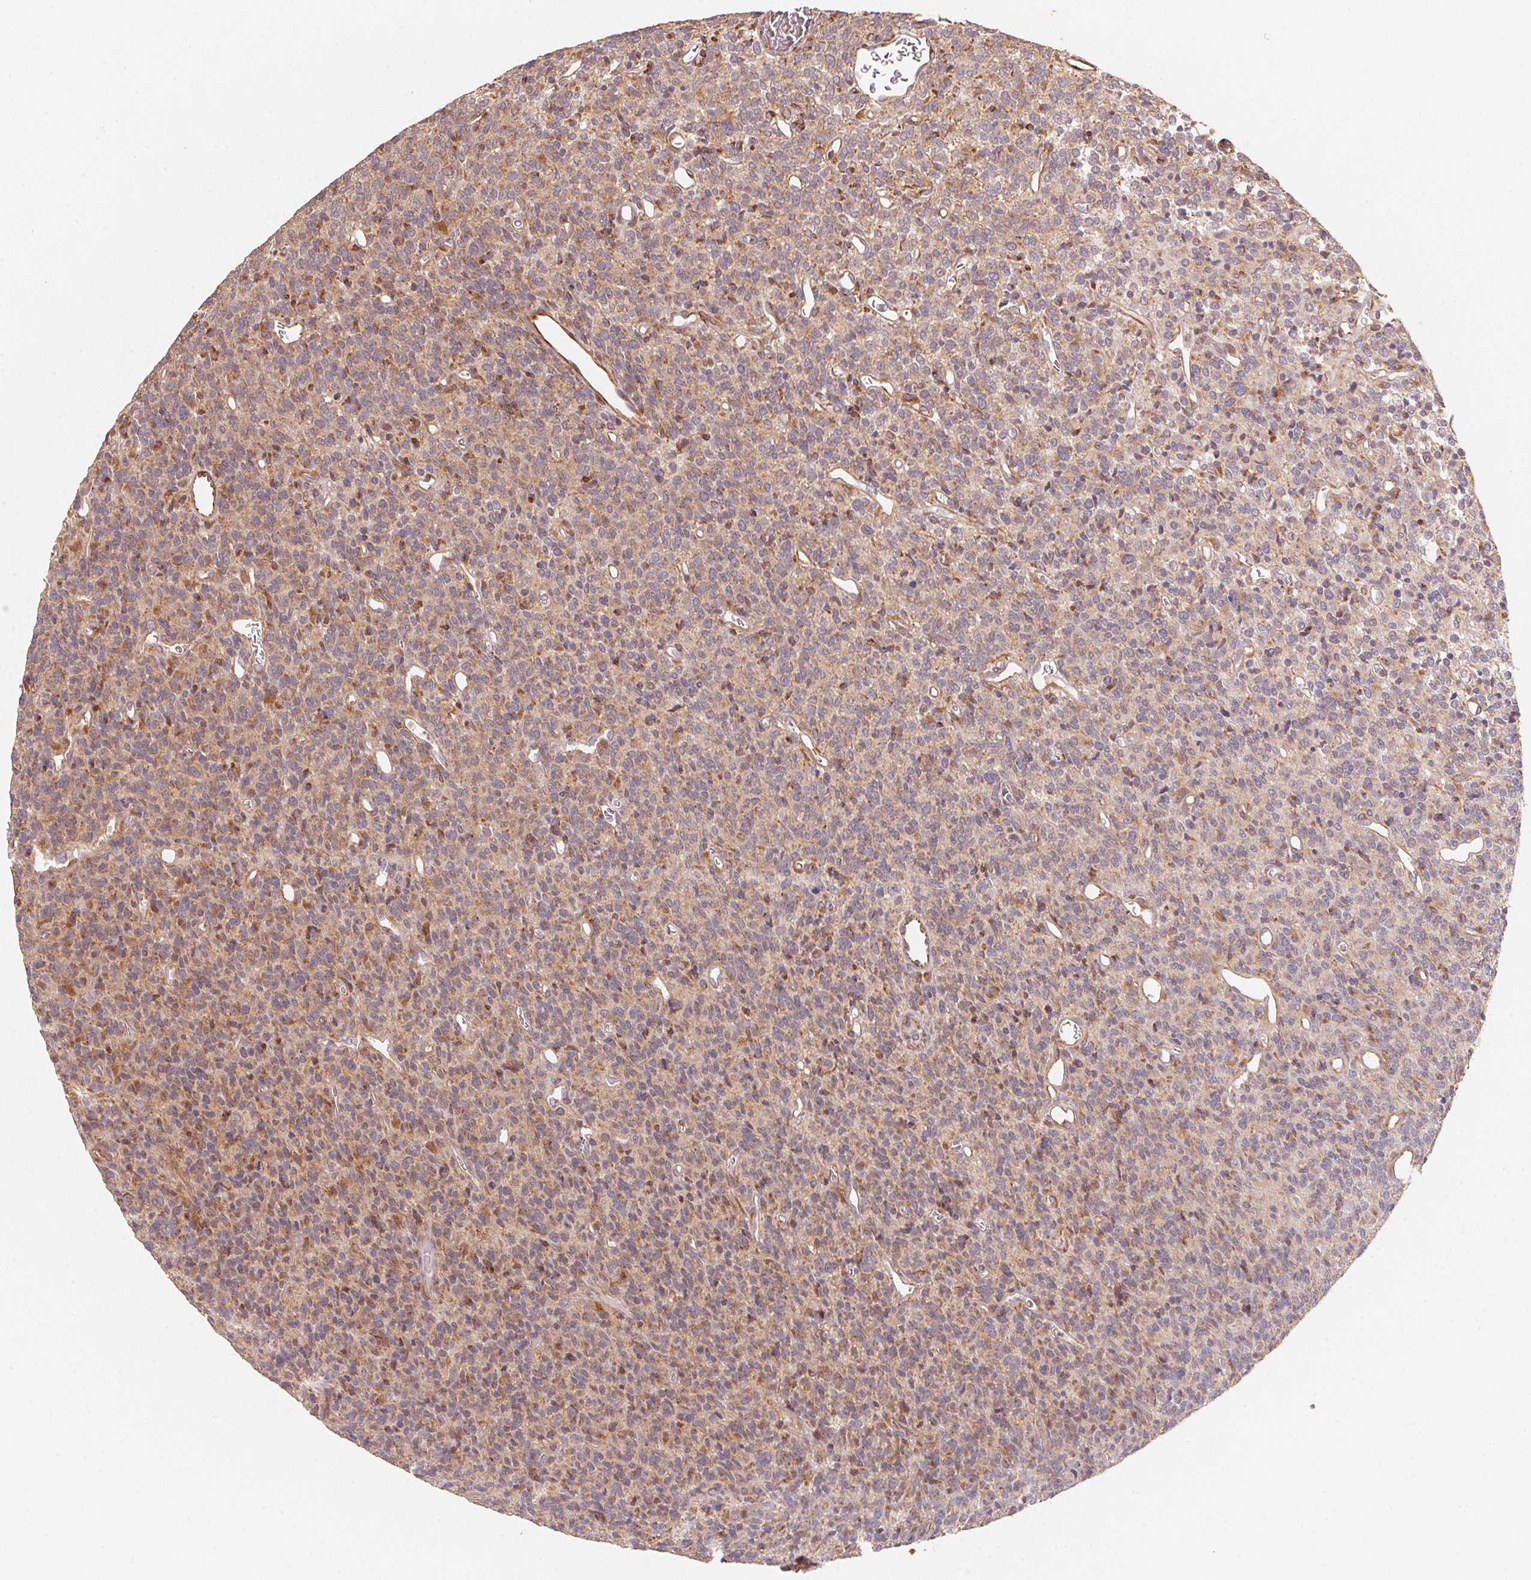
{"staining": {"intensity": "negative", "quantity": "none", "location": "none"}, "tissue": "glioma", "cell_type": "Tumor cells", "image_type": "cancer", "snomed": [{"axis": "morphology", "description": "Glioma, malignant, High grade"}, {"axis": "topography", "description": "Brain"}], "caption": "High power microscopy histopathology image of an IHC image of malignant high-grade glioma, revealing no significant expression in tumor cells.", "gene": "TSPAN12", "patient": {"sex": "male", "age": 76}}